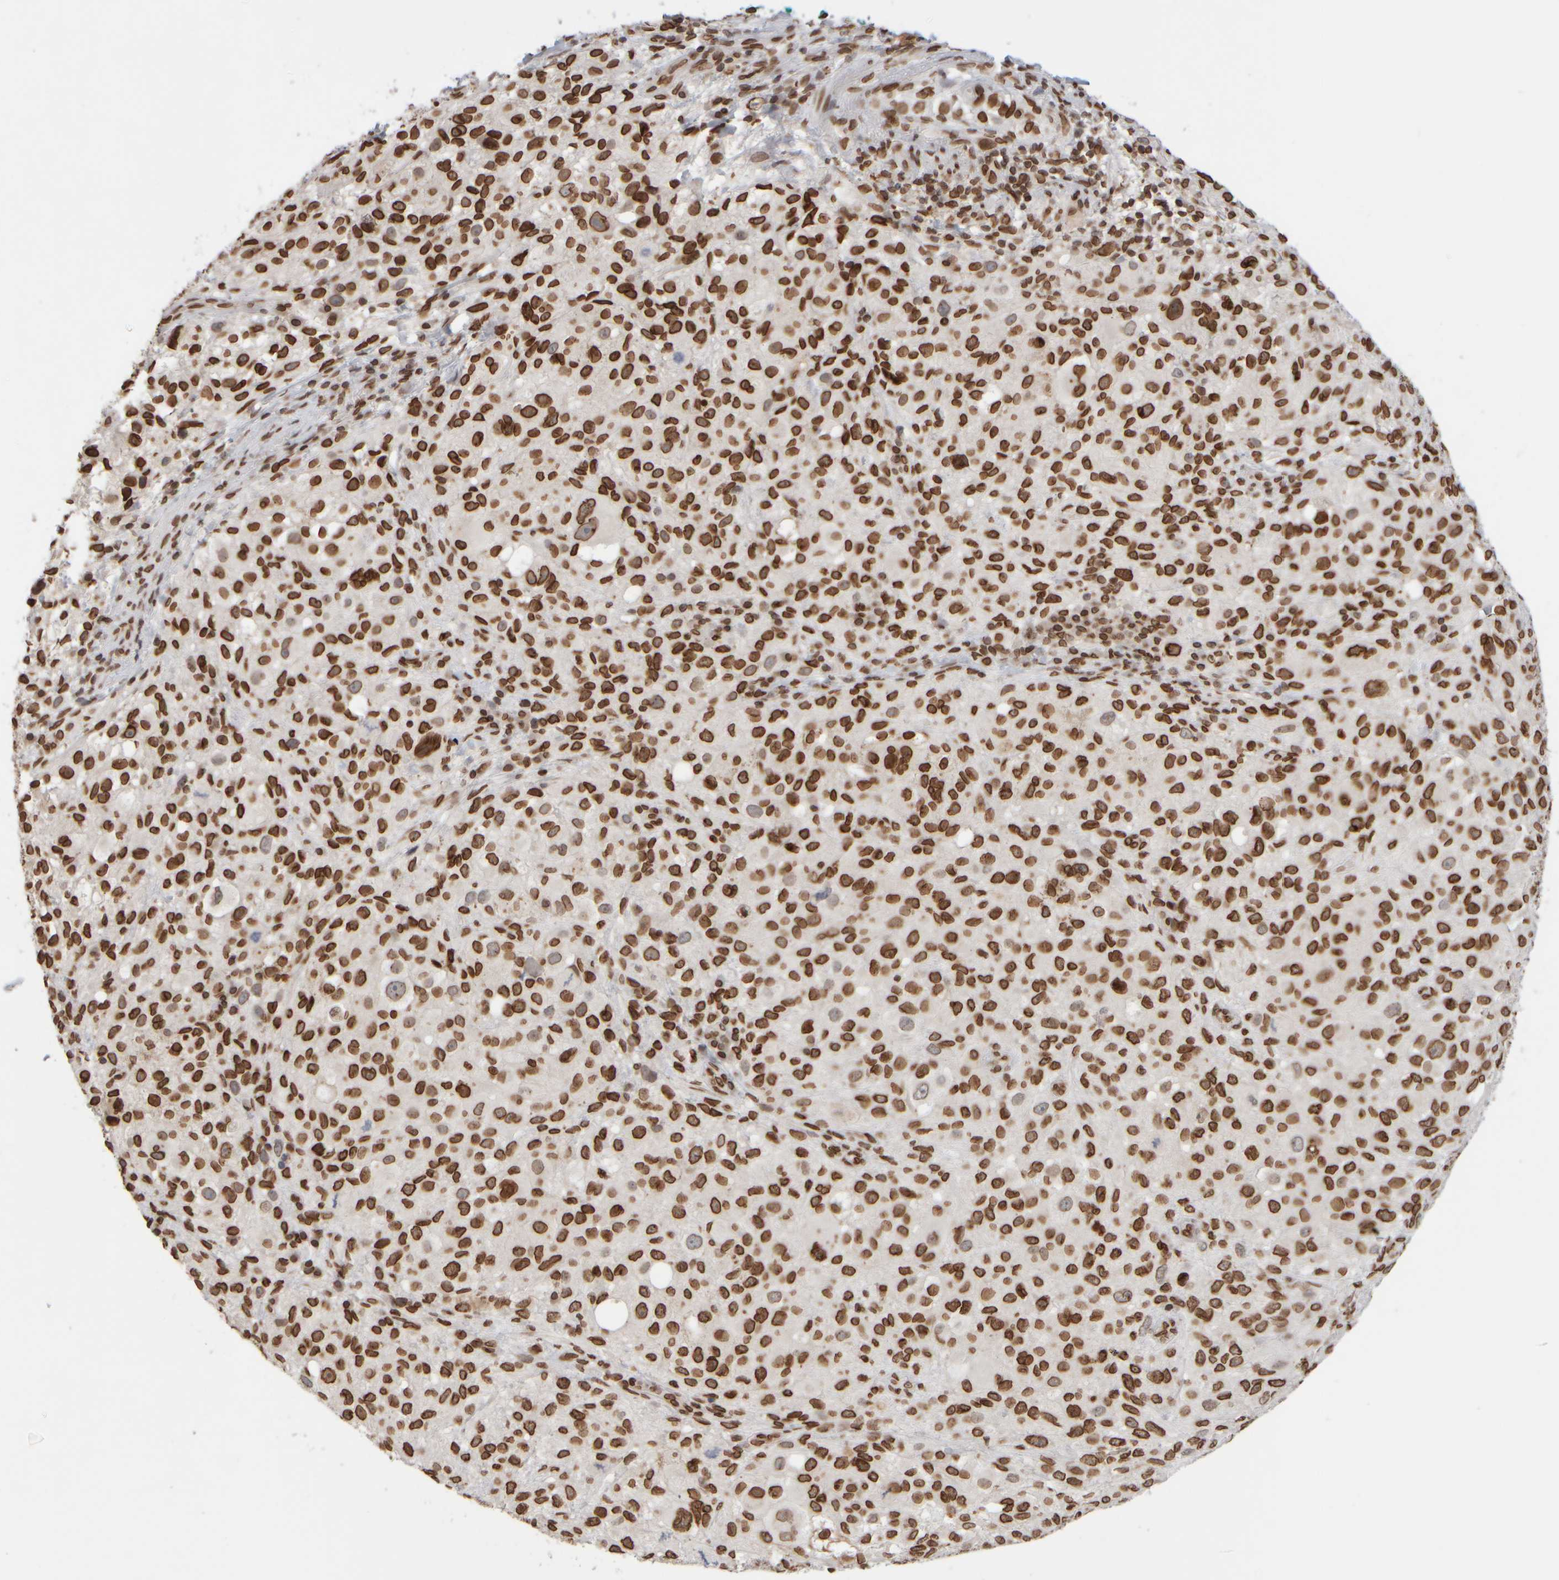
{"staining": {"intensity": "strong", "quantity": ">75%", "location": "cytoplasmic/membranous,nuclear"}, "tissue": "melanoma", "cell_type": "Tumor cells", "image_type": "cancer", "snomed": [{"axis": "morphology", "description": "Necrosis, NOS"}, {"axis": "morphology", "description": "Malignant melanoma, NOS"}, {"axis": "topography", "description": "Skin"}], "caption": "High-power microscopy captured an immunohistochemistry photomicrograph of malignant melanoma, revealing strong cytoplasmic/membranous and nuclear expression in about >75% of tumor cells. (brown staining indicates protein expression, while blue staining denotes nuclei).", "gene": "ZC3HC1", "patient": {"sex": "female", "age": 87}}